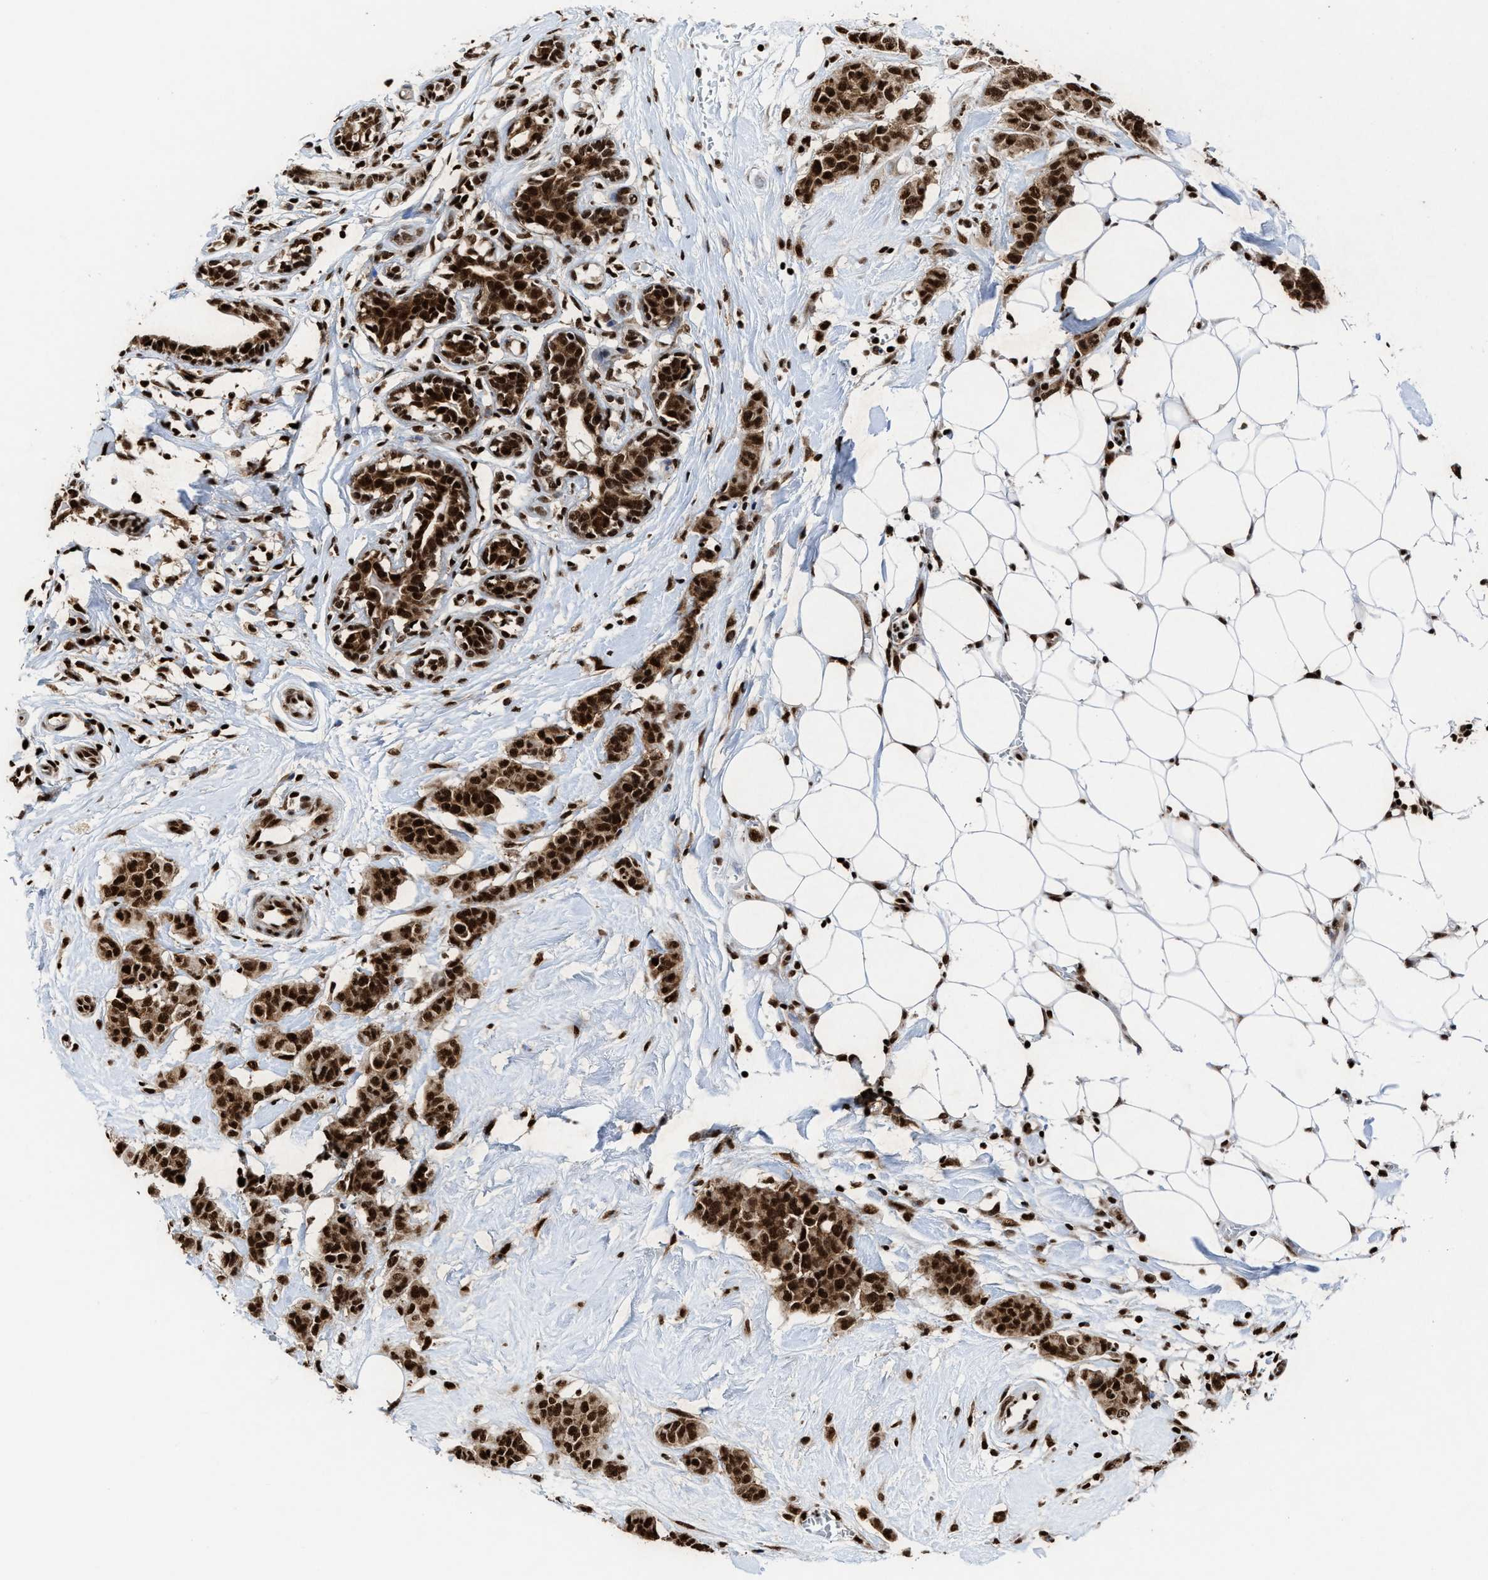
{"staining": {"intensity": "strong", "quantity": ">75%", "location": "cytoplasmic/membranous,nuclear"}, "tissue": "breast cancer", "cell_type": "Tumor cells", "image_type": "cancer", "snomed": [{"axis": "morphology", "description": "Normal tissue, NOS"}, {"axis": "morphology", "description": "Duct carcinoma"}, {"axis": "topography", "description": "Breast"}], "caption": "Immunohistochemical staining of breast cancer displays high levels of strong cytoplasmic/membranous and nuclear protein expression in about >75% of tumor cells.", "gene": "ALYREF", "patient": {"sex": "female", "age": 40}}